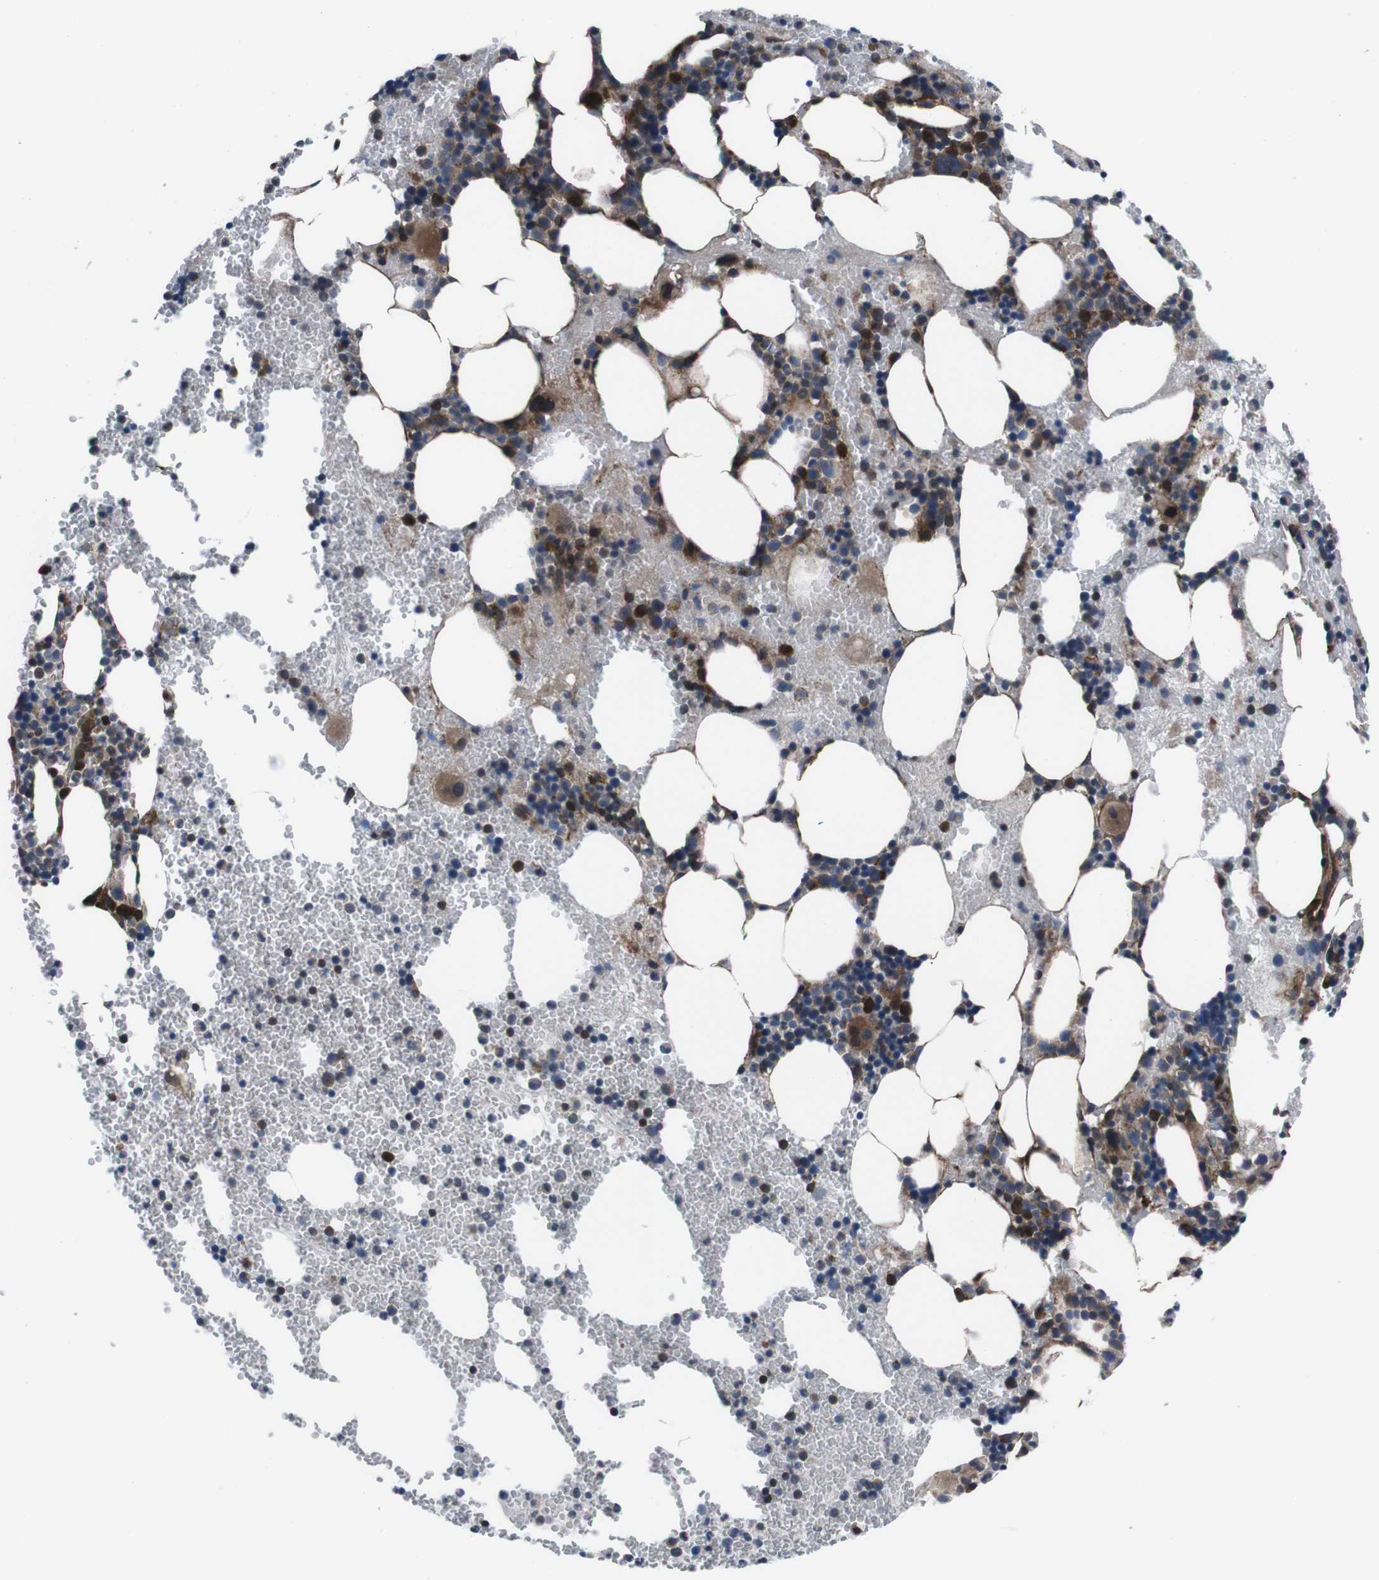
{"staining": {"intensity": "moderate", "quantity": "25%-75%", "location": "cytoplasmic/membranous"}, "tissue": "bone marrow", "cell_type": "Hematopoietic cells", "image_type": "normal", "snomed": [{"axis": "morphology", "description": "Normal tissue, NOS"}, {"axis": "morphology", "description": "Inflammation, NOS"}, {"axis": "topography", "description": "Bone marrow"}], "caption": "An IHC image of benign tissue is shown. Protein staining in brown highlights moderate cytoplasmic/membranous positivity in bone marrow within hematopoietic cells.", "gene": "EIF4A2", "patient": {"sex": "female", "age": 76}}